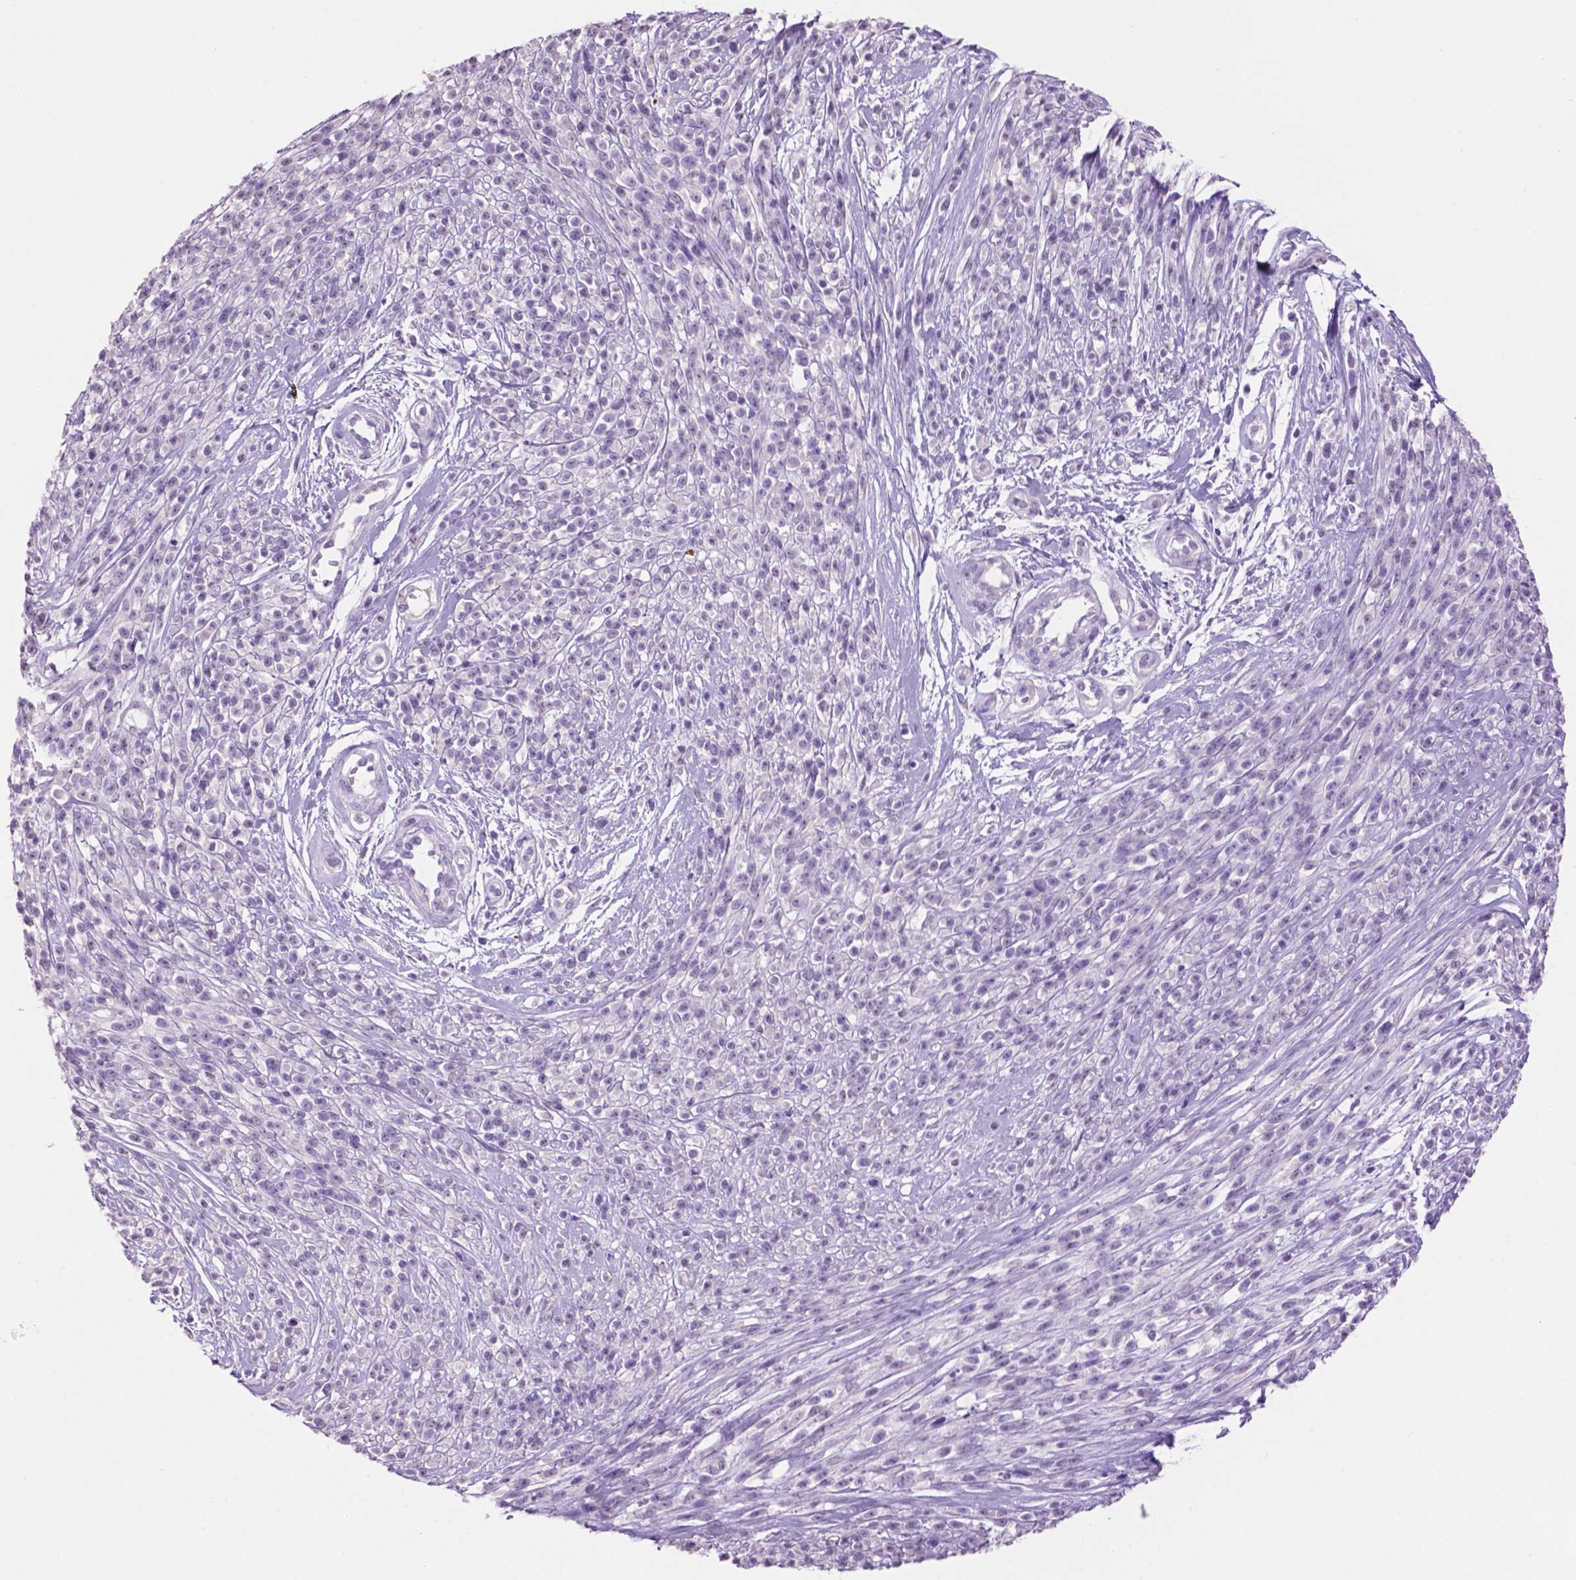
{"staining": {"intensity": "negative", "quantity": "none", "location": "none"}, "tissue": "melanoma", "cell_type": "Tumor cells", "image_type": "cancer", "snomed": [{"axis": "morphology", "description": "Malignant melanoma, NOS"}, {"axis": "topography", "description": "Skin"}, {"axis": "topography", "description": "Skin of trunk"}], "caption": "Immunohistochemistry of human melanoma exhibits no staining in tumor cells.", "gene": "CRYBA4", "patient": {"sex": "male", "age": 74}}